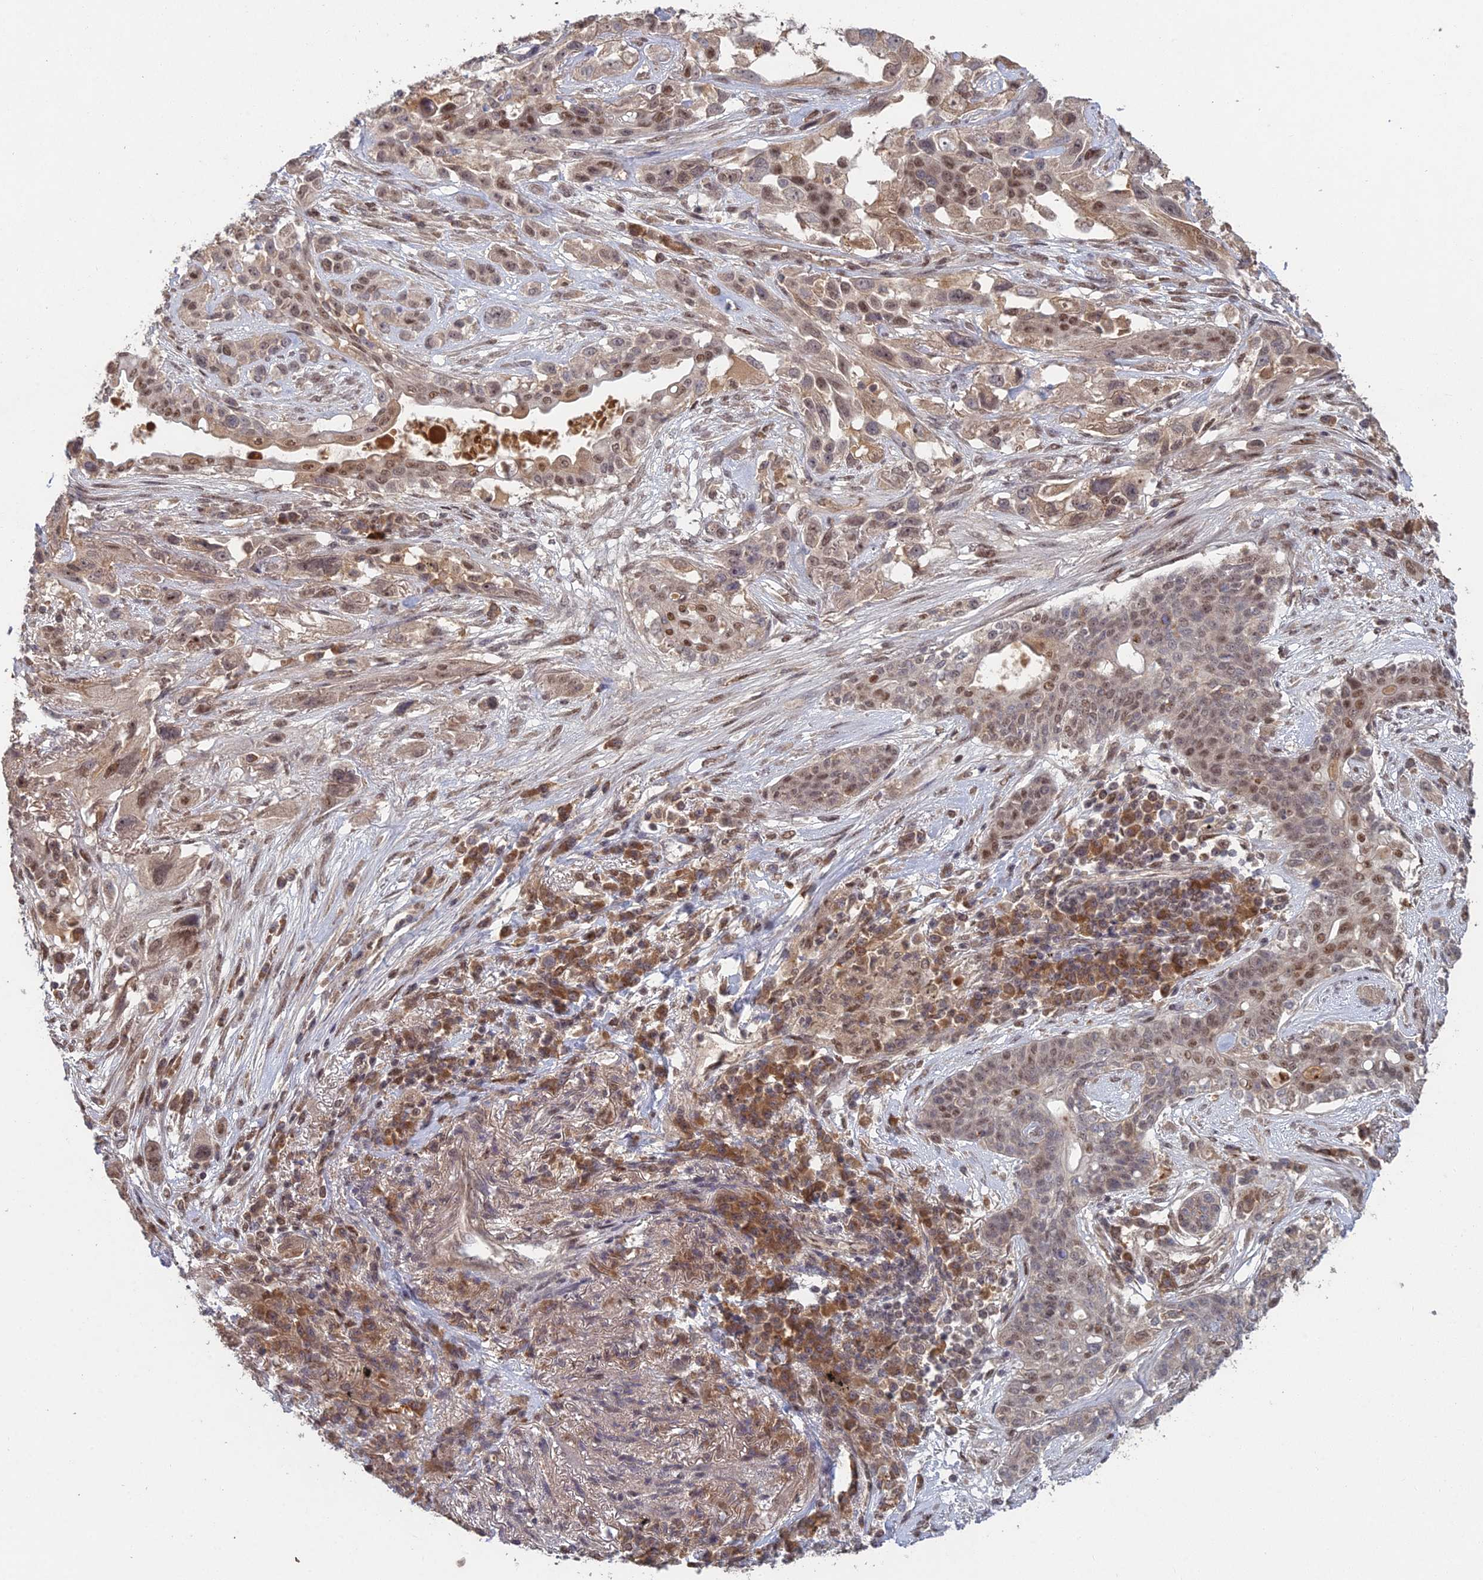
{"staining": {"intensity": "moderate", "quantity": "<25%", "location": "nuclear"}, "tissue": "lung cancer", "cell_type": "Tumor cells", "image_type": "cancer", "snomed": [{"axis": "morphology", "description": "Squamous cell carcinoma, NOS"}, {"axis": "topography", "description": "Lung"}], "caption": "Lung cancer stained with immunohistochemistry (IHC) reveals moderate nuclear positivity in about <25% of tumor cells.", "gene": "RANBP3", "patient": {"sex": "female", "age": 70}}